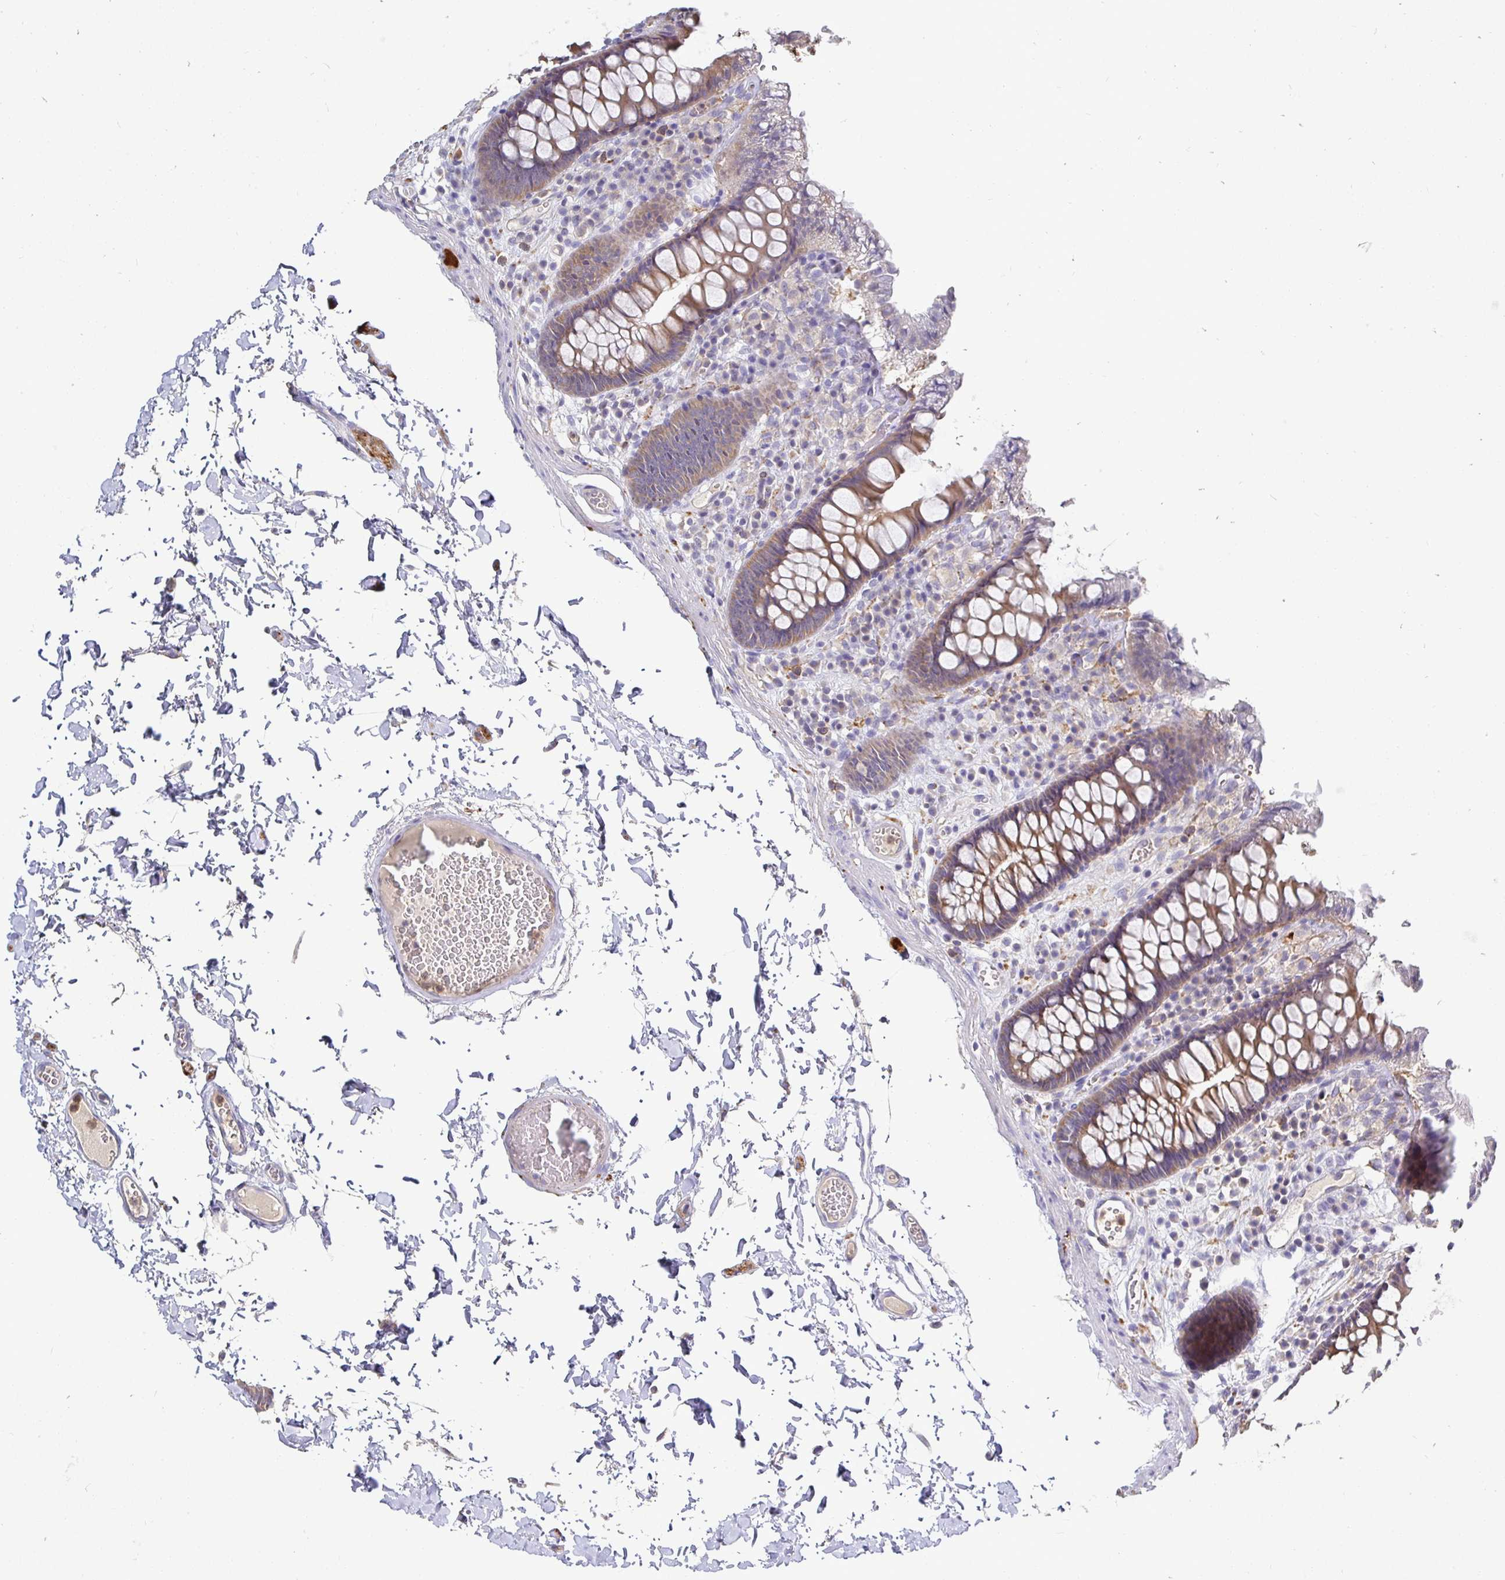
{"staining": {"intensity": "negative", "quantity": "none", "location": "none"}, "tissue": "colon", "cell_type": "Endothelial cells", "image_type": "normal", "snomed": [{"axis": "morphology", "description": "Normal tissue, NOS"}, {"axis": "topography", "description": "Colon"}, {"axis": "topography", "description": "Peripheral nerve tissue"}], "caption": "Immunohistochemistry of benign human colon shows no positivity in endothelial cells.", "gene": "KIF21A", "patient": {"sex": "male", "age": 84}}